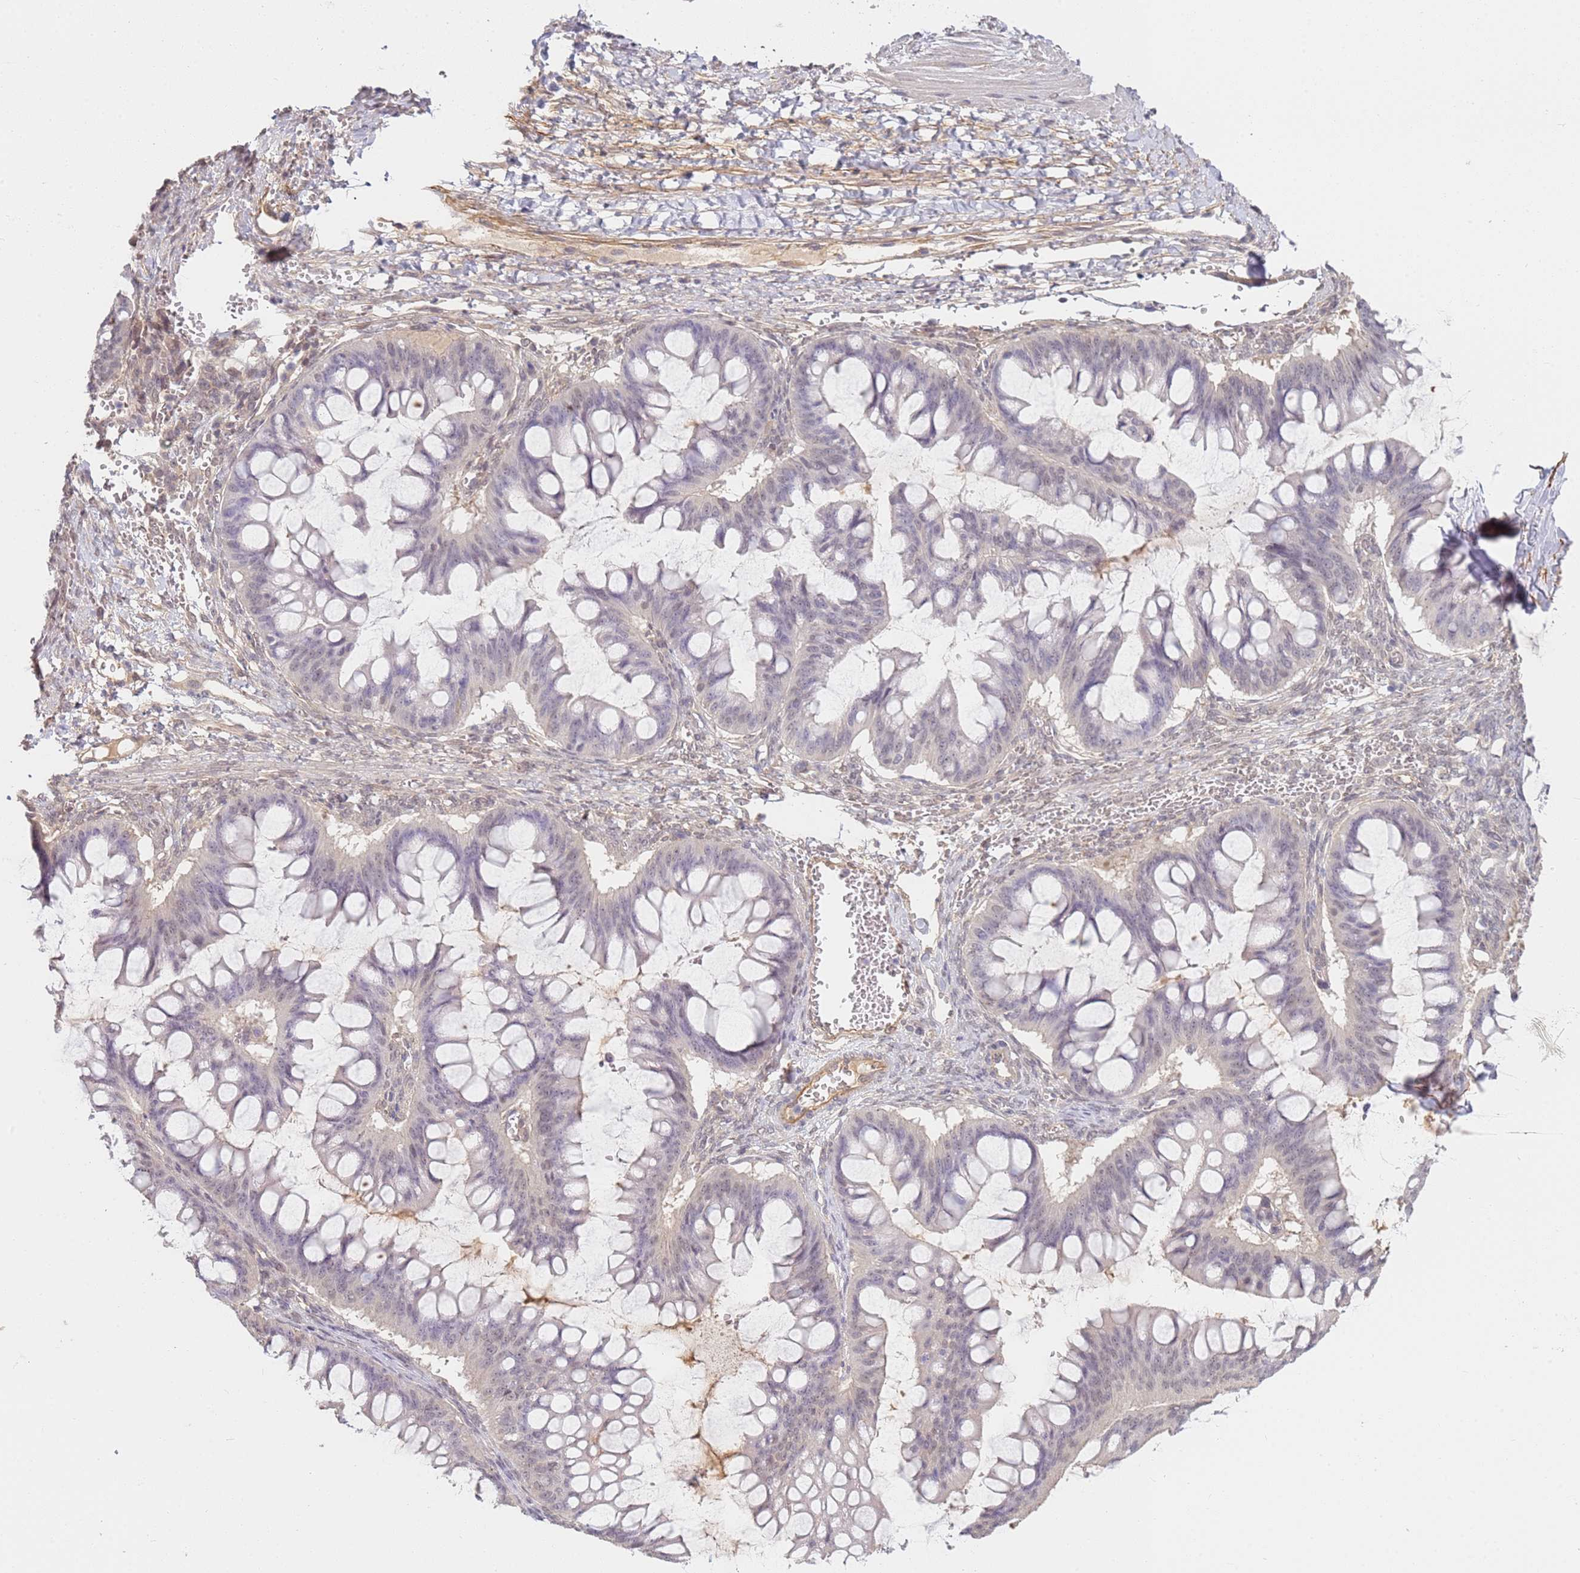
{"staining": {"intensity": "negative", "quantity": "none", "location": "none"}, "tissue": "ovarian cancer", "cell_type": "Tumor cells", "image_type": "cancer", "snomed": [{"axis": "morphology", "description": "Cystadenocarcinoma, mucinous, NOS"}, {"axis": "topography", "description": "Ovary"}], "caption": "Tumor cells show no significant positivity in mucinous cystadenocarcinoma (ovarian).", "gene": "WDR93", "patient": {"sex": "female", "age": 73}}